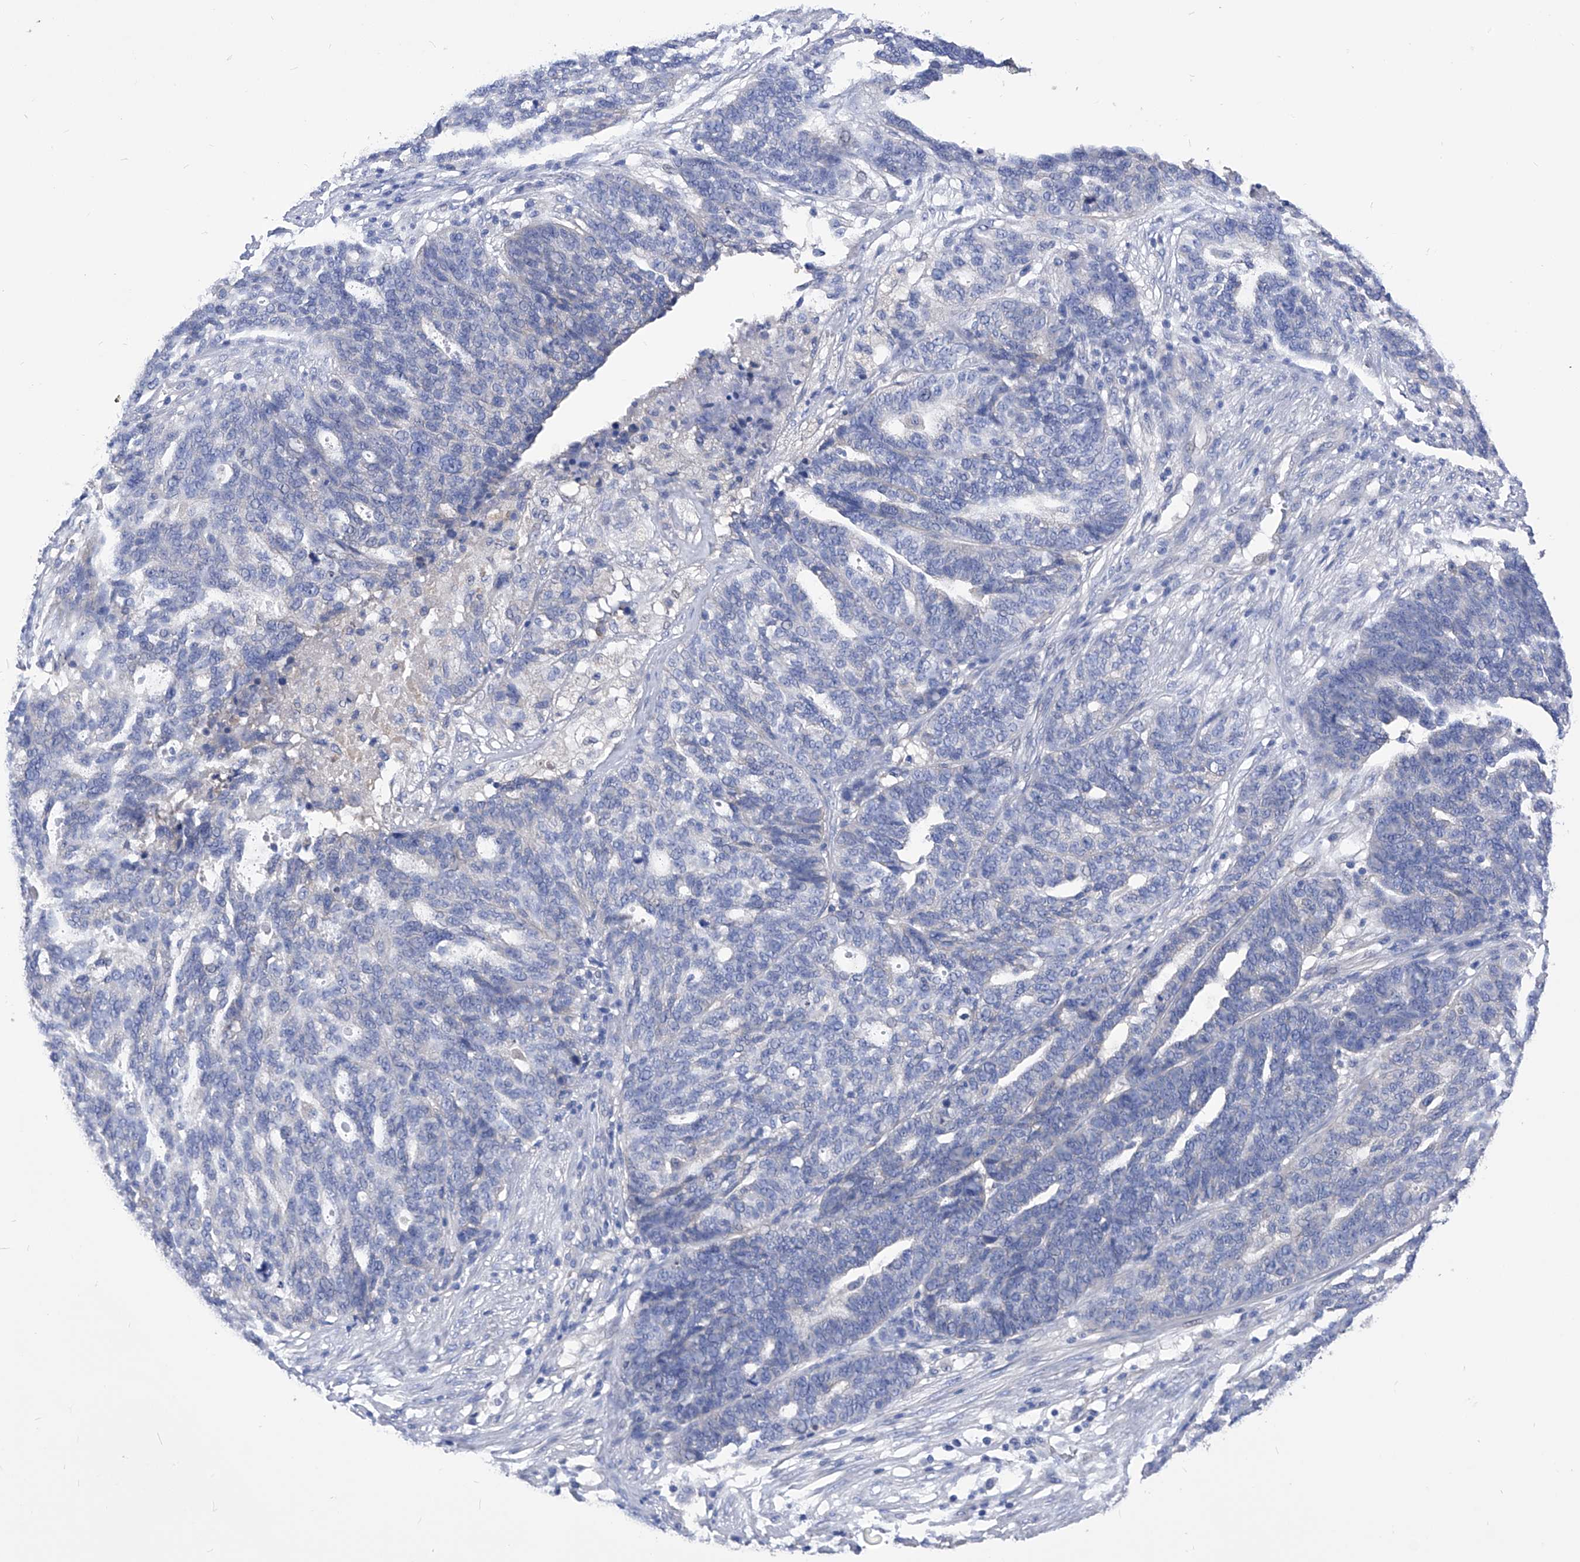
{"staining": {"intensity": "negative", "quantity": "none", "location": "none"}, "tissue": "ovarian cancer", "cell_type": "Tumor cells", "image_type": "cancer", "snomed": [{"axis": "morphology", "description": "Cystadenocarcinoma, serous, NOS"}, {"axis": "topography", "description": "Ovary"}], "caption": "Protein analysis of serous cystadenocarcinoma (ovarian) displays no significant staining in tumor cells.", "gene": "XPNPEP1", "patient": {"sex": "female", "age": 59}}